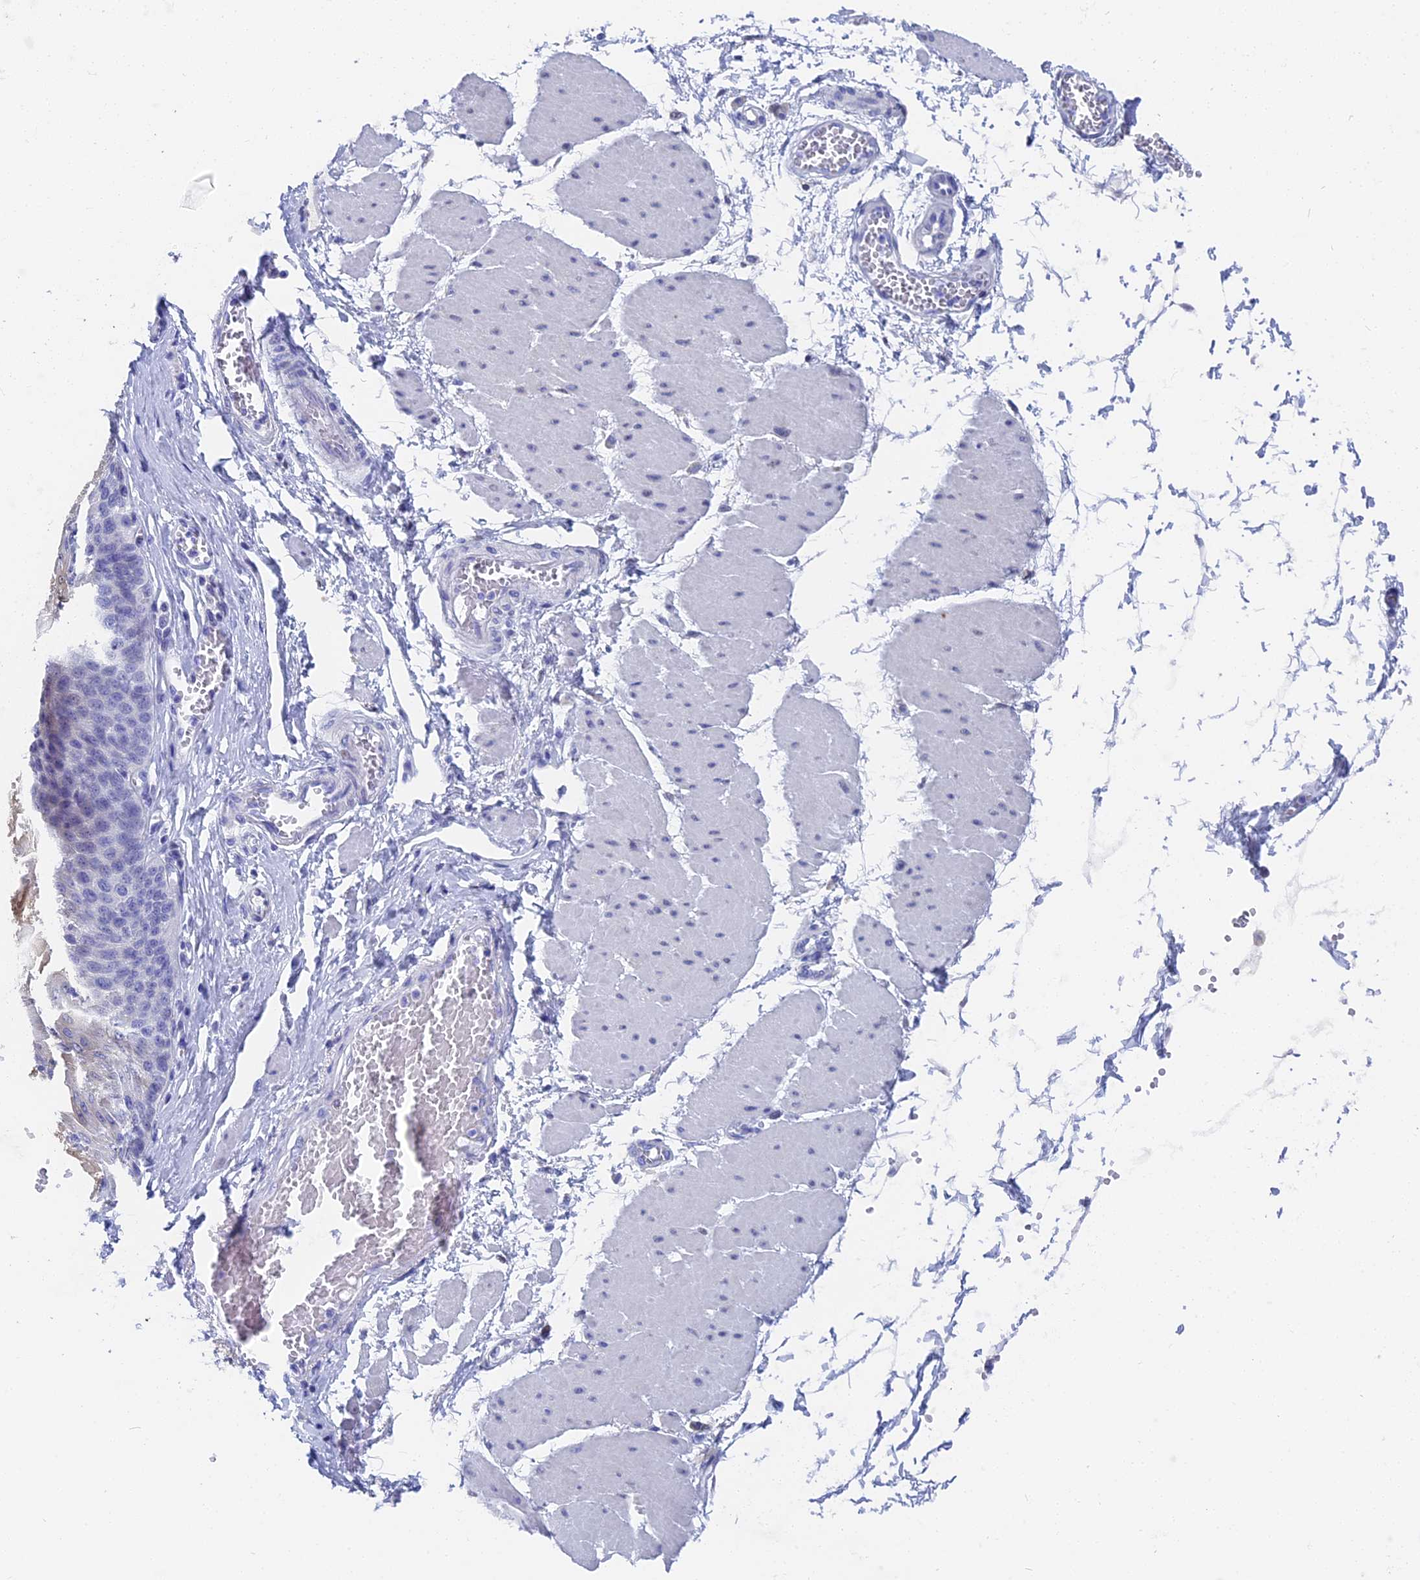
{"staining": {"intensity": "weak", "quantity": "25%-75%", "location": "cytoplasmic/membranous"}, "tissue": "esophagus", "cell_type": "Squamous epithelial cells", "image_type": "normal", "snomed": [{"axis": "morphology", "description": "Normal tissue, NOS"}, {"axis": "topography", "description": "Esophagus"}], "caption": "Unremarkable esophagus demonstrates weak cytoplasmic/membranous expression in about 25%-75% of squamous epithelial cells, visualized by immunohistochemistry. (brown staining indicates protein expression, while blue staining denotes nuclei).", "gene": "VPS33B", "patient": {"sex": "male", "age": 60}}